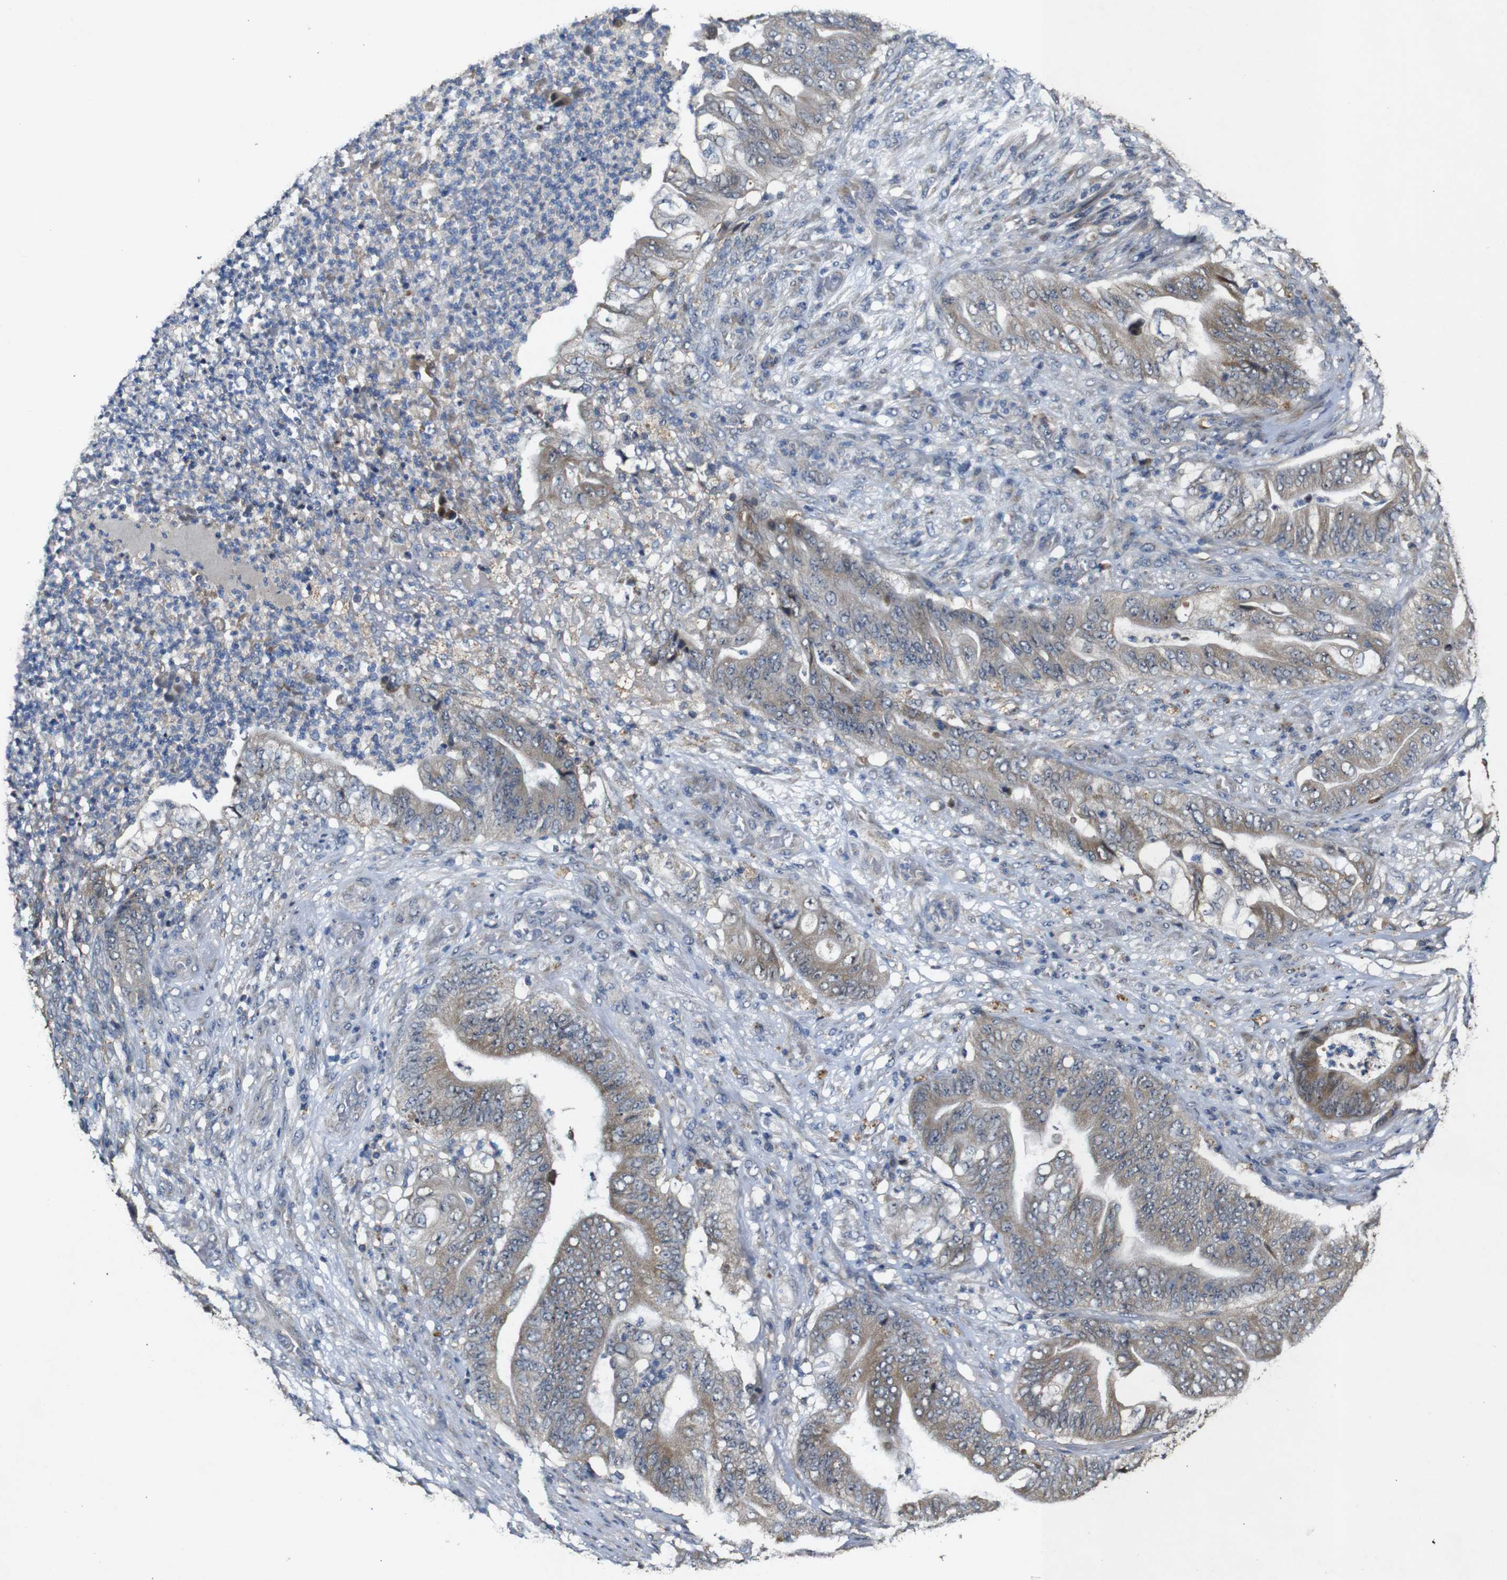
{"staining": {"intensity": "weak", "quantity": ">75%", "location": "cytoplasmic/membranous"}, "tissue": "stomach cancer", "cell_type": "Tumor cells", "image_type": "cancer", "snomed": [{"axis": "morphology", "description": "Adenocarcinoma, NOS"}, {"axis": "topography", "description": "Stomach"}], "caption": "Immunohistochemical staining of stomach cancer (adenocarcinoma) exhibits weak cytoplasmic/membranous protein staining in about >75% of tumor cells.", "gene": "MAGI2", "patient": {"sex": "female", "age": 73}}